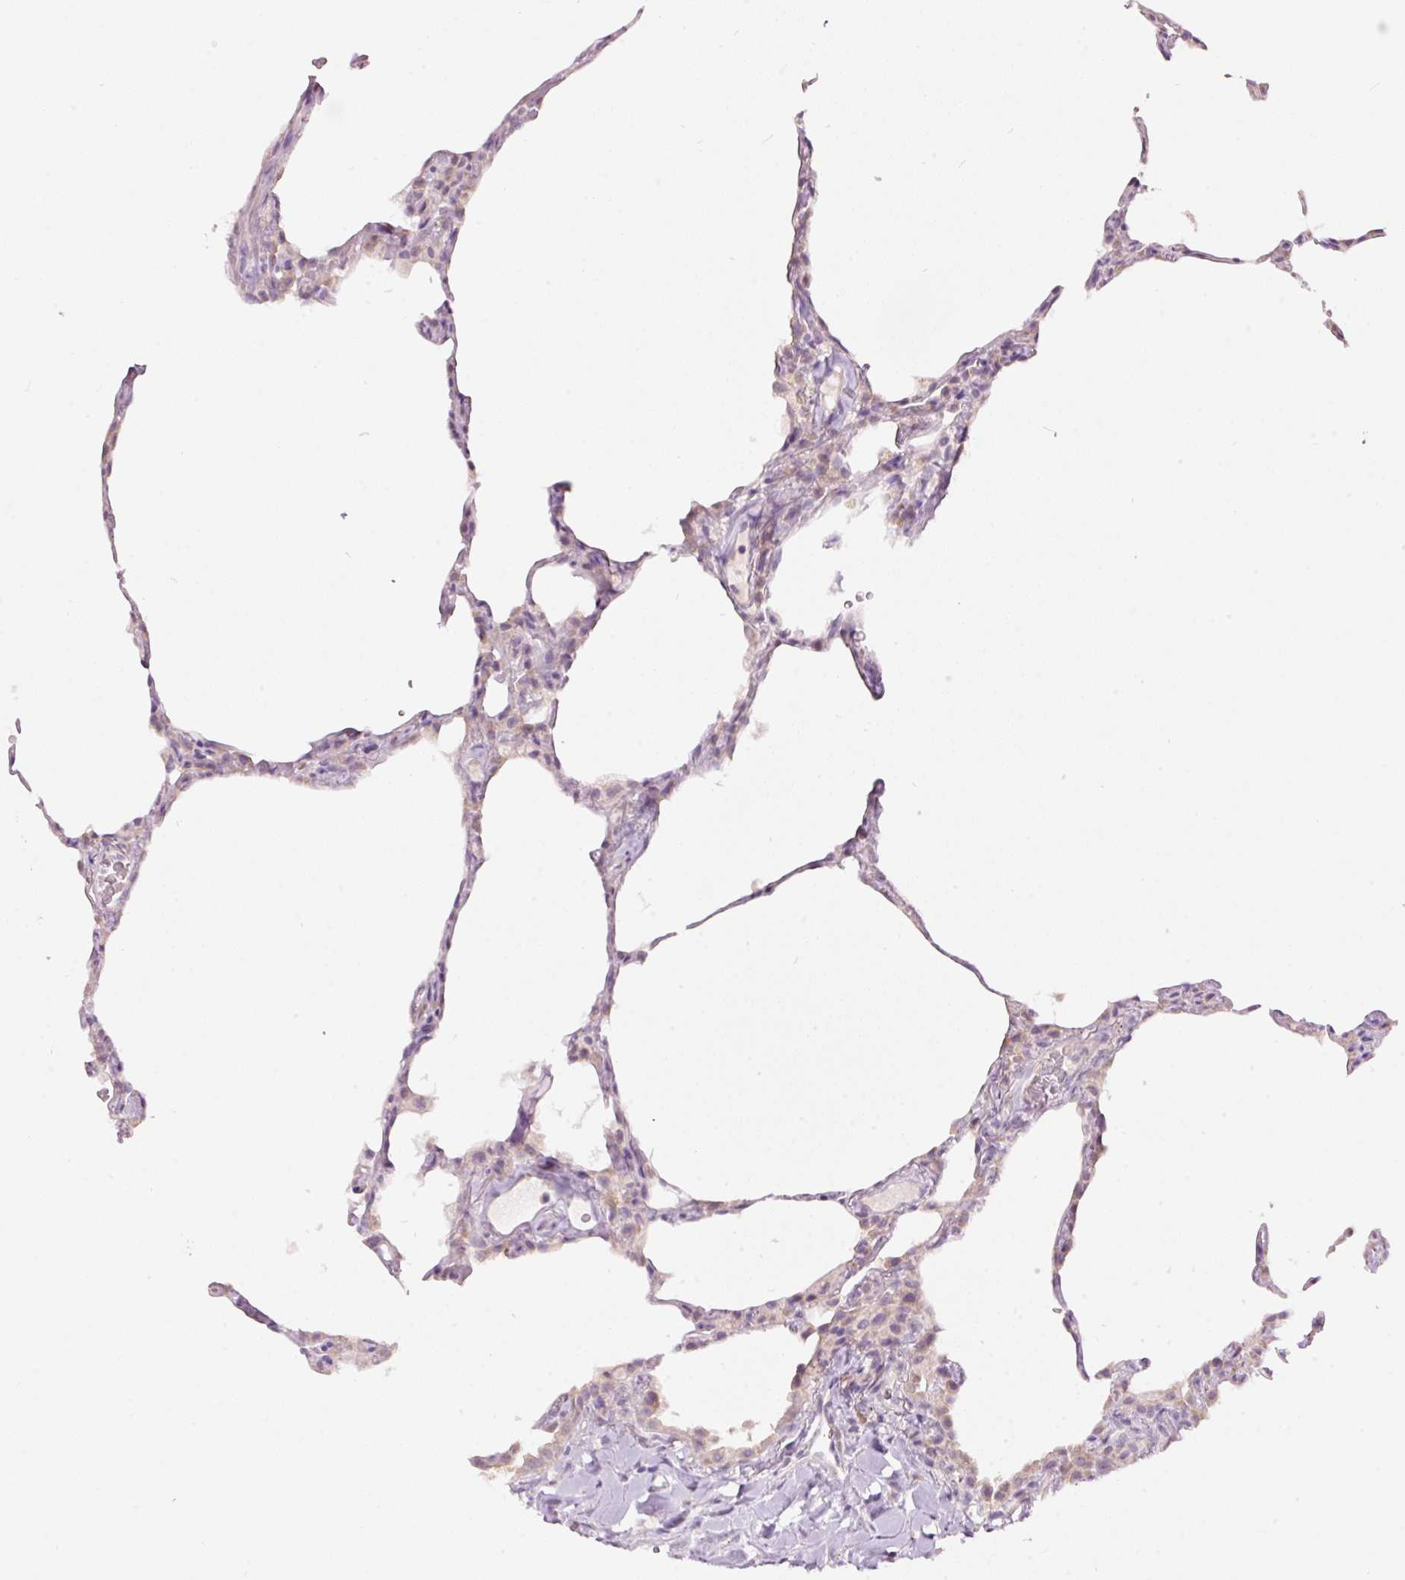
{"staining": {"intensity": "weak", "quantity": "<25%", "location": "cytoplasmic/membranous"}, "tissue": "lung", "cell_type": "Alveolar cells", "image_type": "normal", "snomed": [{"axis": "morphology", "description": "Normal tissue, NOS"}, {"axis": "topography", "description": "Lung"}], "caption": "Alveolar cells are negative for brown protein staining in normal lung. (DAB (3,3'-diaminobenzidine) immunohistochemistry (IHC) visualized using brightfield microscopy, high magnification).", "gene": "RSPO2", "patient": {"sex": "female", "age": 57}}